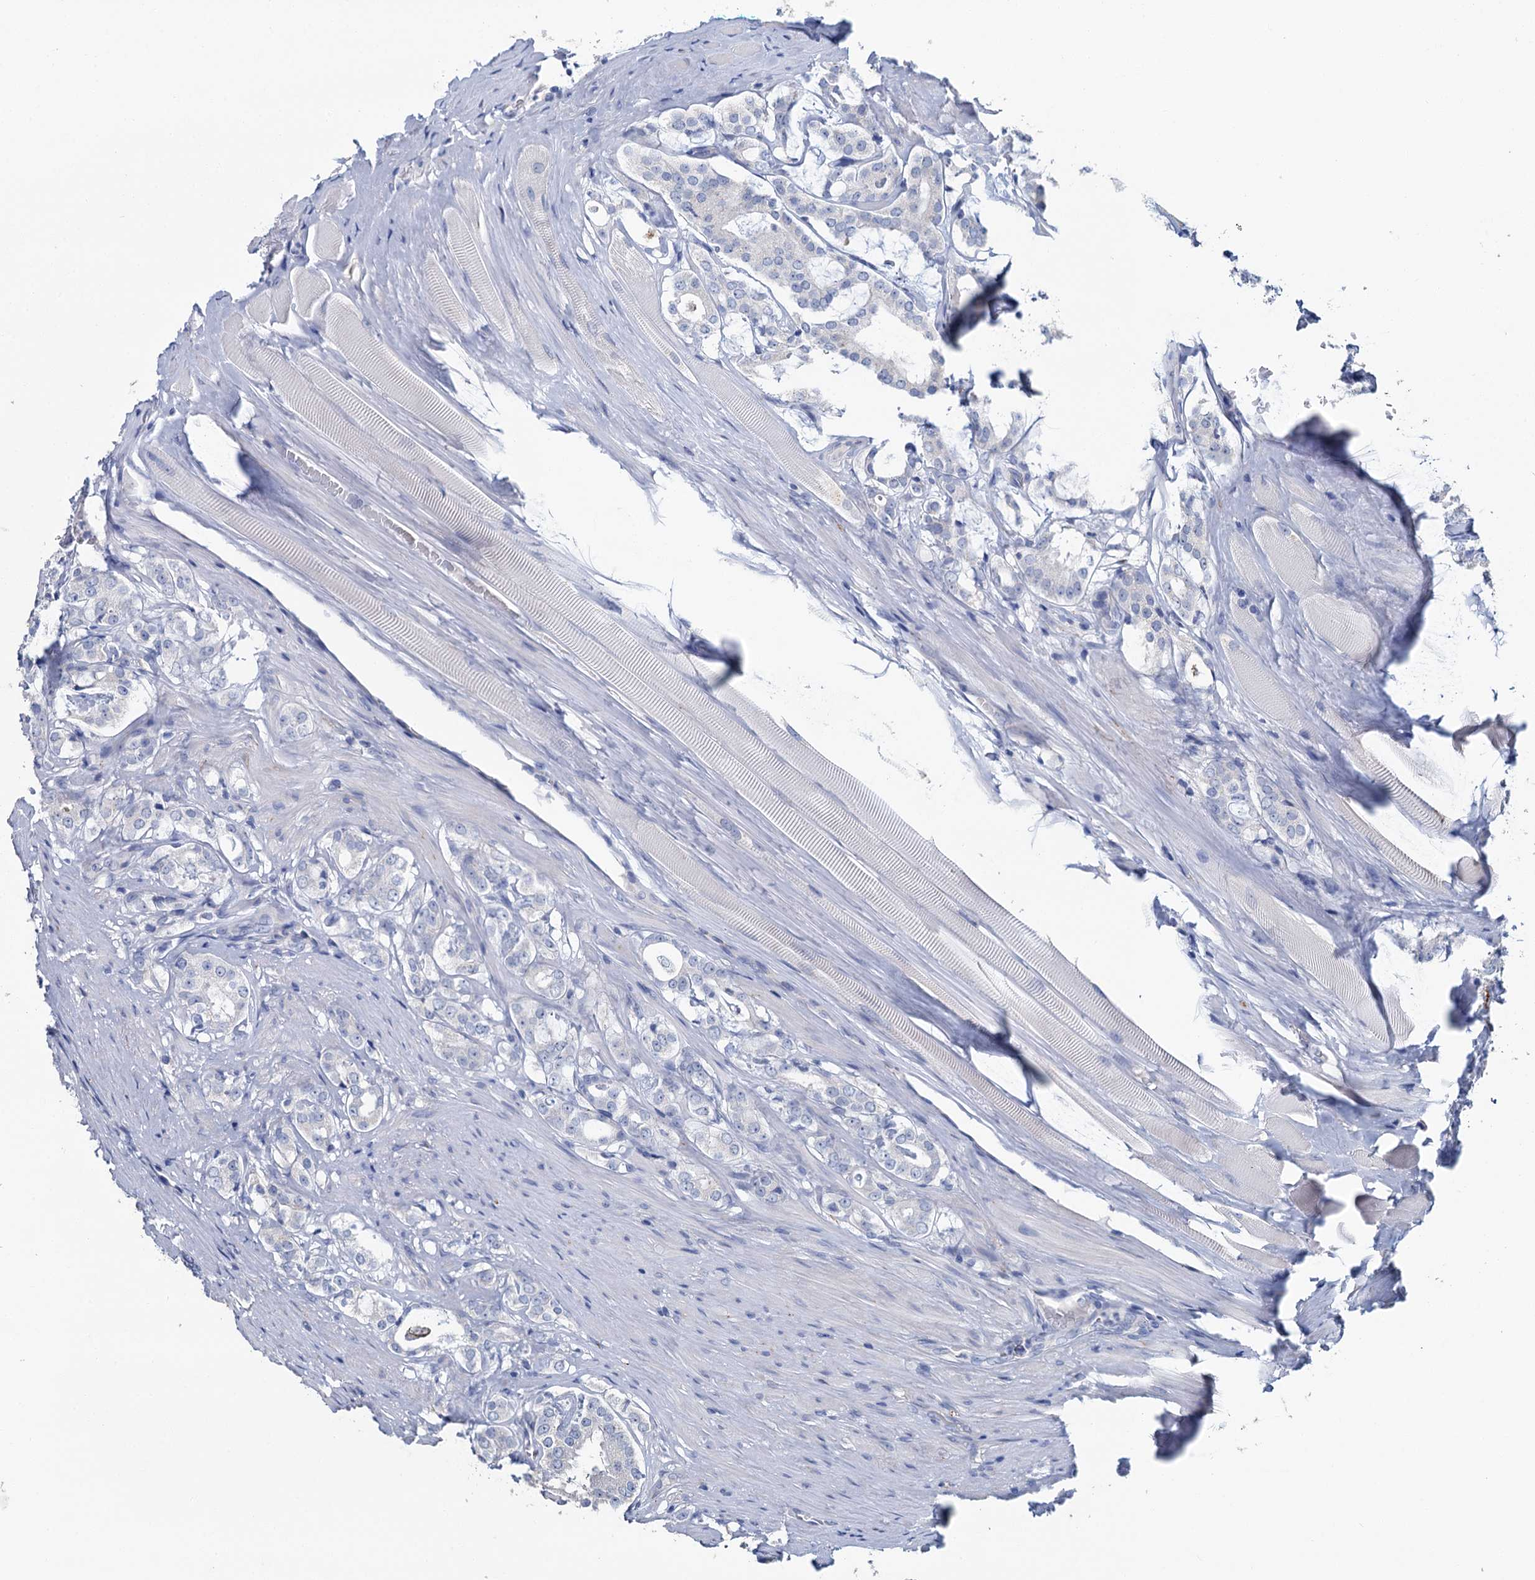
{"staining": {"intensity": "negative", "quantity": "none", "location": "none"}, "tissue": "prostate cancer", "cell_type": "Tumor cells", "image_type": "cancer", "snomed": [{"axis": "morphology", "description": "Adenocarcinoma, High grade"}, {"axis": "topography", "description": "Prostate"}], "caption": "Human prostate high-grade adenocarcinoma stained for a protein using immunohistochemistry demonstrates no positivity in tumor cells.", "gene": "SNCB", "patient": {"sex": "male", "age": 63}}